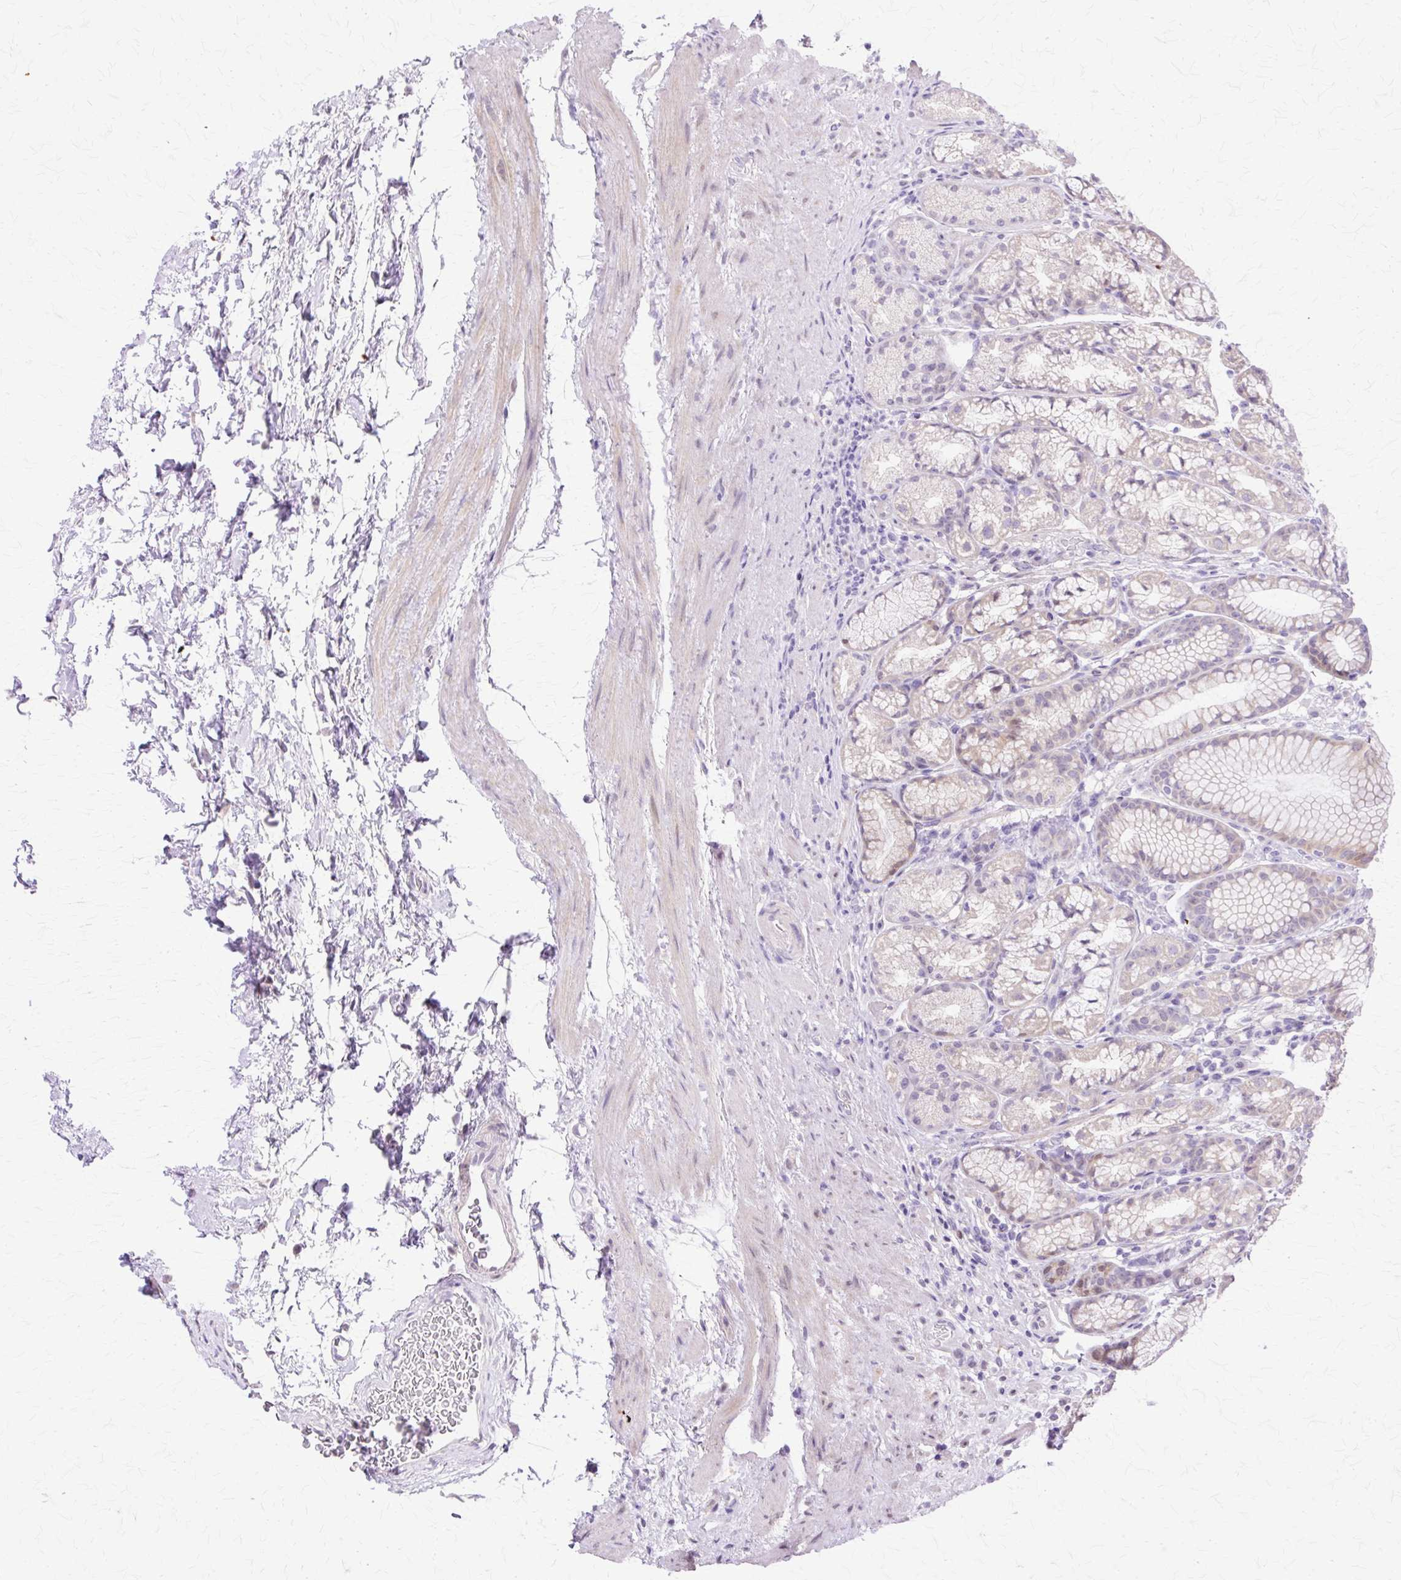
{"staining": {"intensity": "weak", "quantity": "<25%", "location": "cytoplasmic/membranous"}, "tissue": "stomach", "cell_type": "Glandular cells", "image_type": "normal", "snomed": [{"axis": "morphology", "description": "Normal tissue, NOS"}, {"axis": "topography", "description": "Stomach, lower"}], "caption": "Immunohistochemistry (IHC) micrograph of normal stomach stained for a protein (brown), which displays no positivity in glandular cells.", "gene": "HSPA1A", "patient": {"sex": "male", "age": 67}}